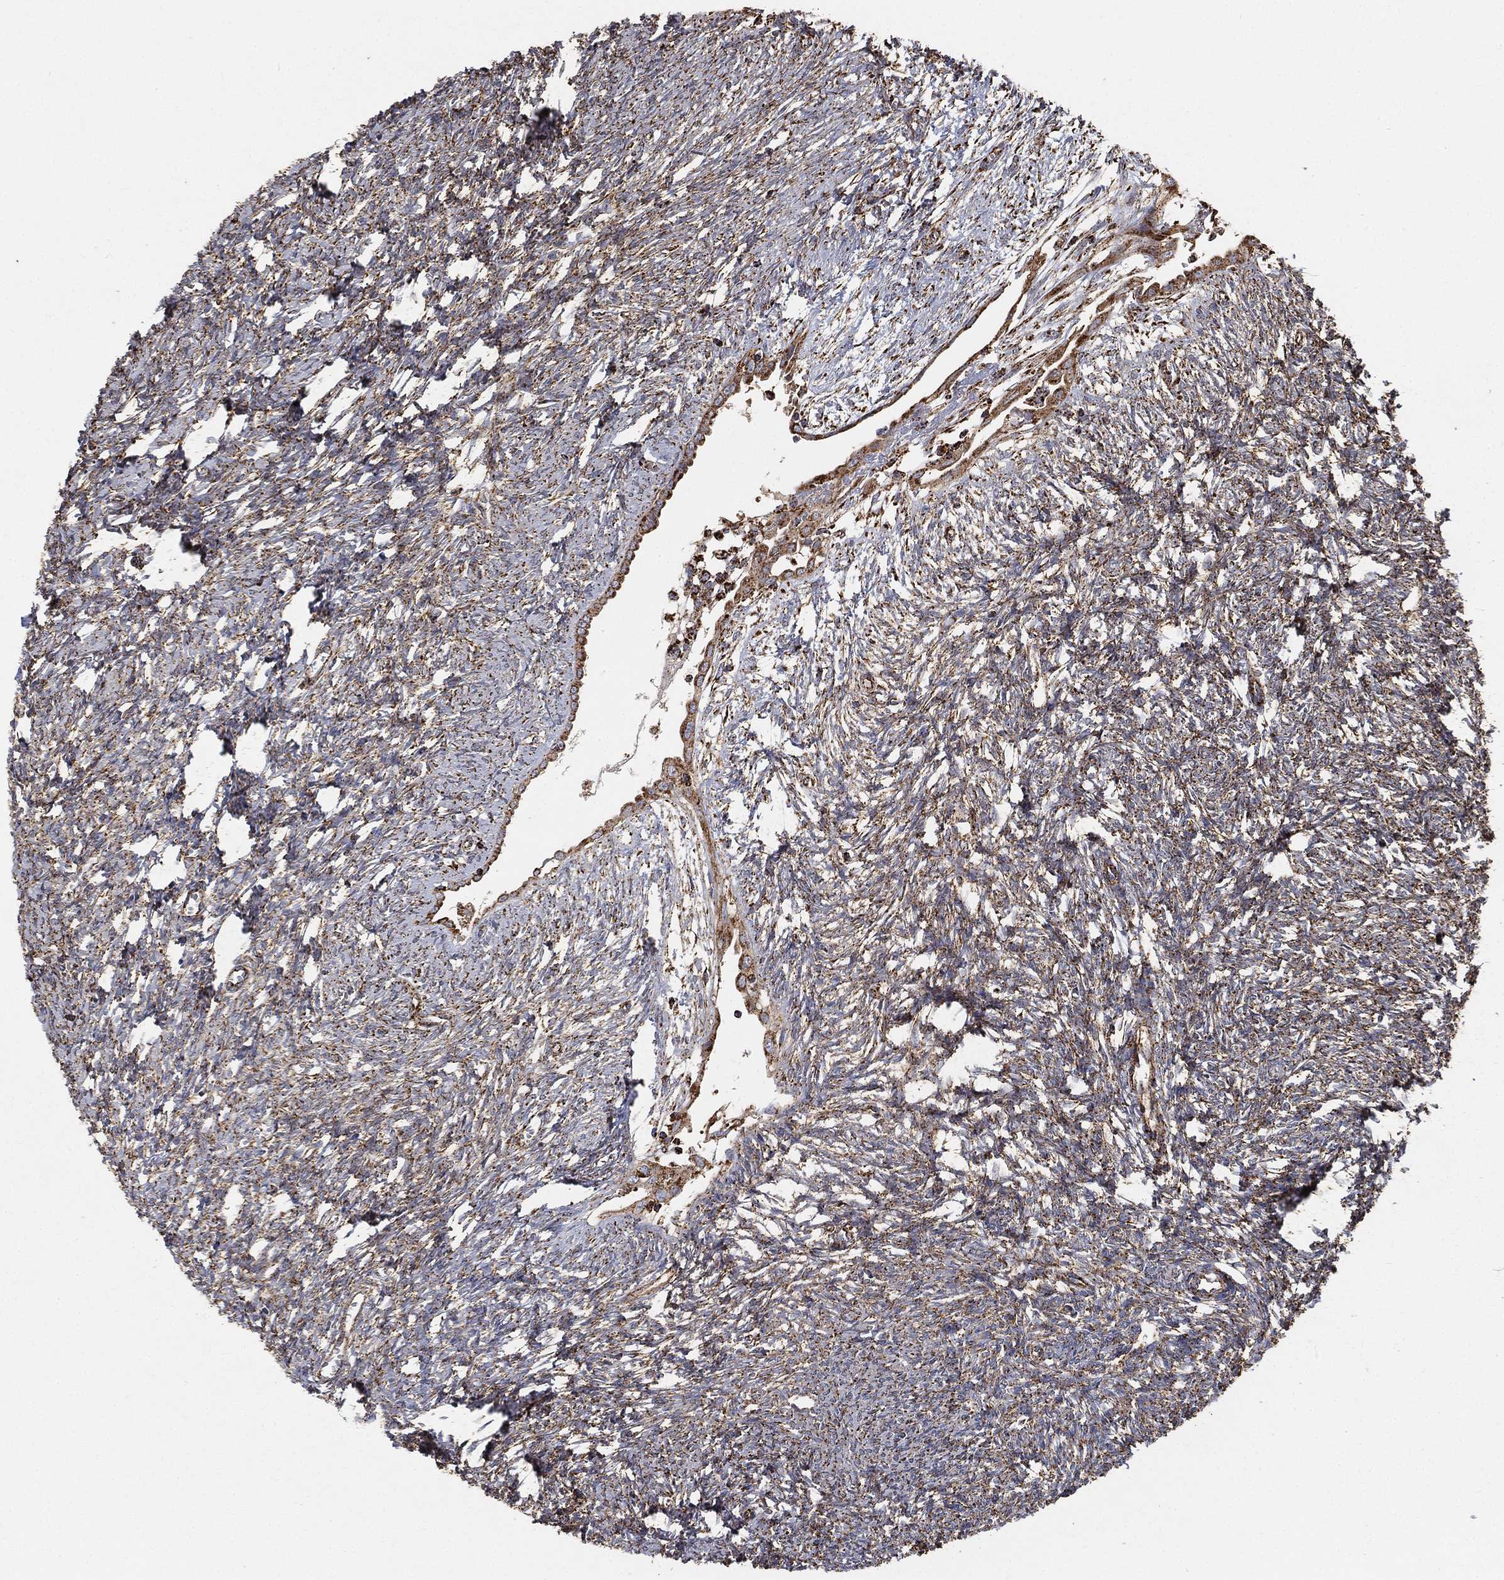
{"staining": {"intensity": "strong", "quantity": "25%-75%", "location": "cytoplasmic/membranous"}, "tissue": "ovary", "cell_type": "Follicle cells", "image_type": "normal", "snomed": [{"axis": "morphology", "description": "Normal tissue, NOS"}, {"axis": "topography", "description": "Fallopian tube"}, {"axis": "topography", "description": "Ovary"}], "caption": "IHC micrograph of benign ovary stained for a protein (brown), which exhibits high levels of strong cytoplasmic/membranous expression in approximately 25%-75% of follicle cells.", "gene": "SLC38A7", "patient": {"sex": "female", "age": 33}}